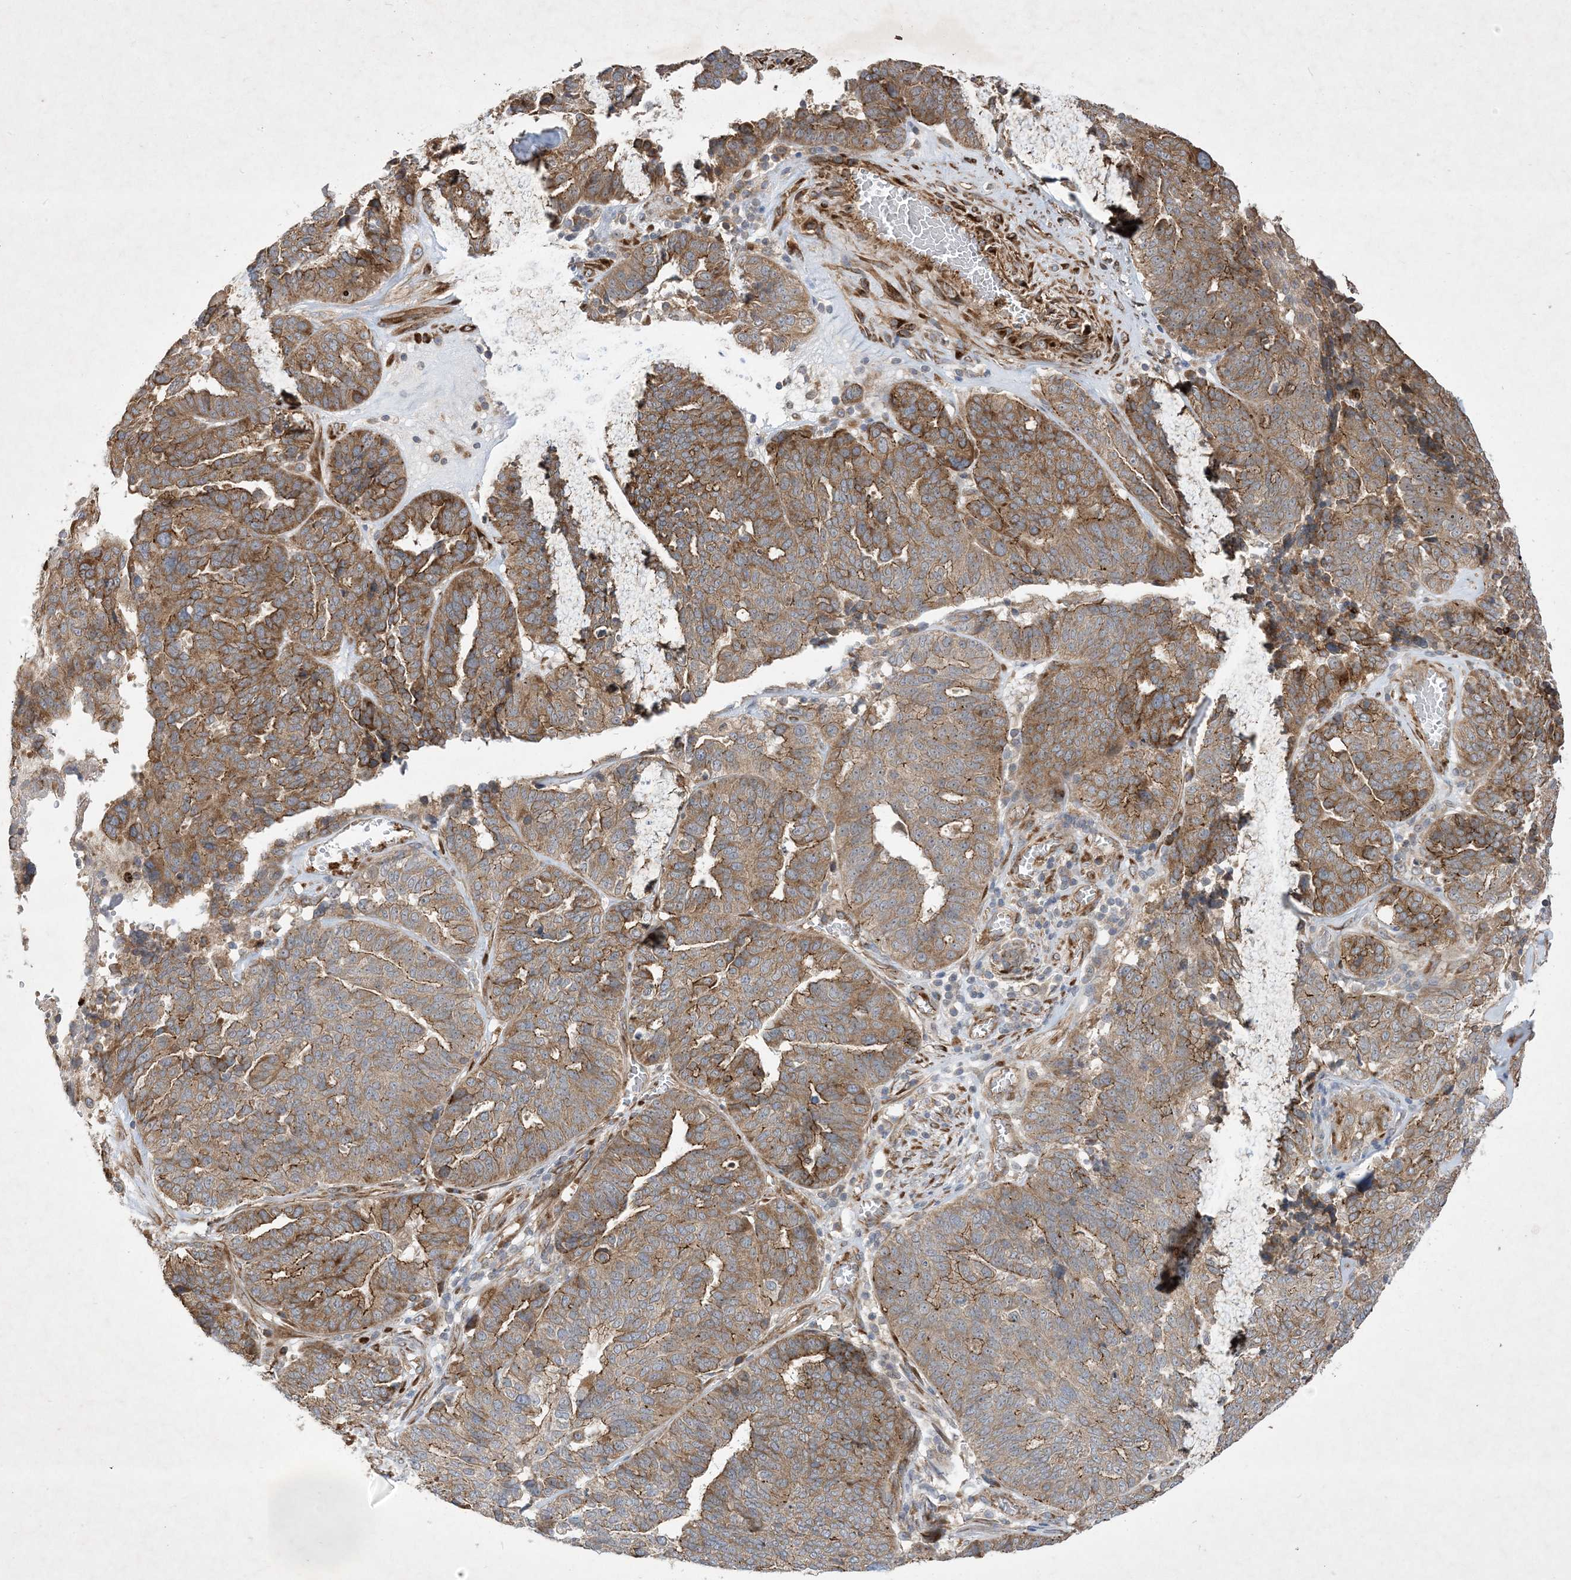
{"staining": {"intensity": "moderate", "quantity": ">75%", "location": "cytoplasmic/membranous"}, "tissue": "ovarian cancer", "cell_type": "Tumor cells", "image_type": "cancer", "snomed": [{"axis": "morphology", "description": "Cystadenocarcinoma, serous, NOS"}, {"axis": "topography", "description": "Ovary"}], "caption": "There is medium levels of moderate cytoplasmic/membranous expression in tumor cells of serous cystadenocarcinoma (ovarian), as demonstrated by immunohistochemical staining (brown color).", "gene": "OTOP1", "patient": {"sex": "female", "age": 59}}